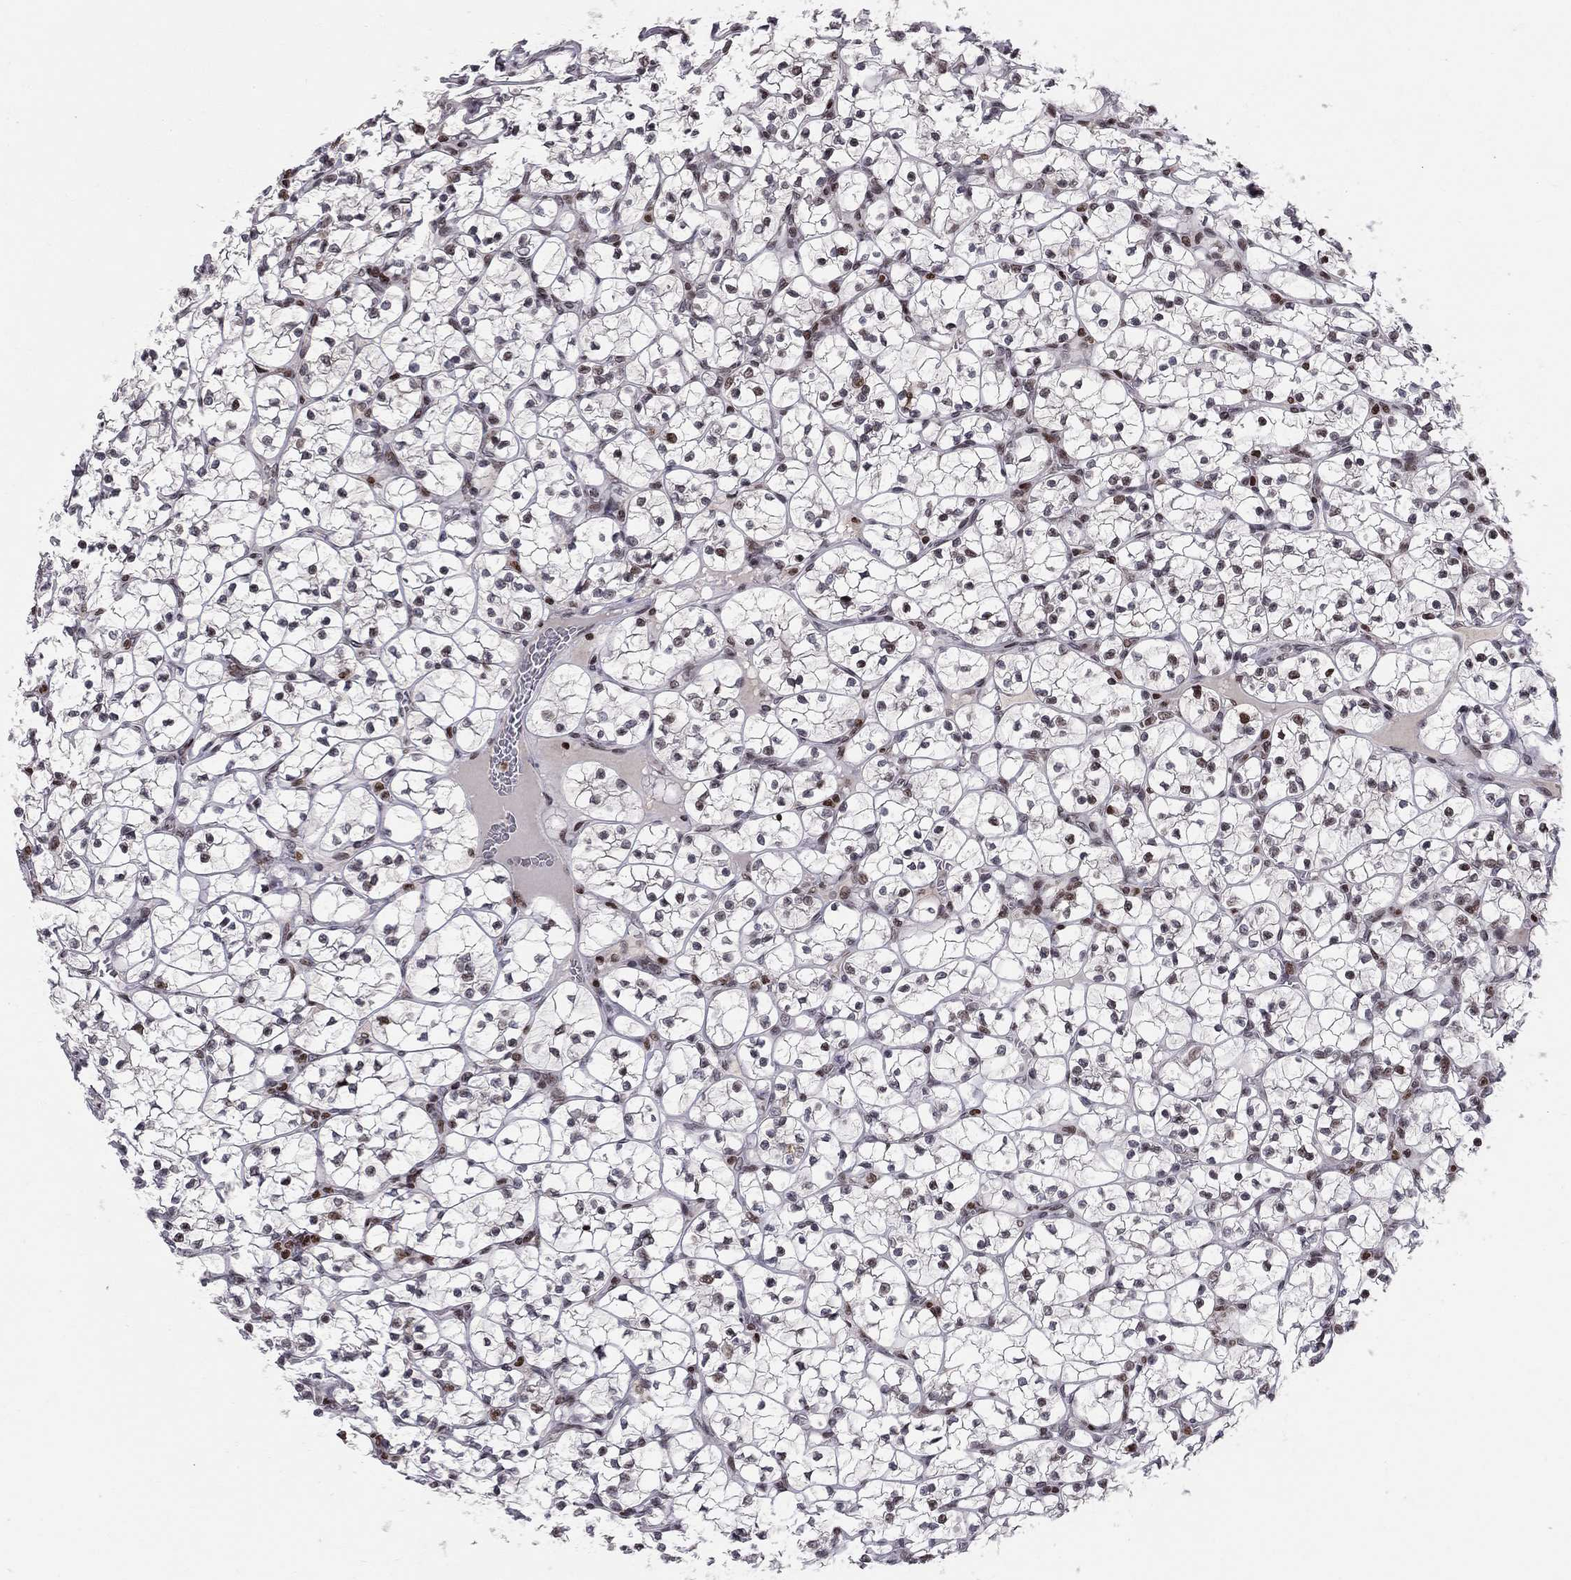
{"staining": {"intensity": "moderate", "quantity": "25%-75%", "location": "nuclear"}, "tissue": "renal cancer", "cell_type": "Tumor cells", "image_type": "cancer", "snomed": [{"axis": "morphology", "description": "Adenocarcinoma, NOS"}, {"axis": "topography", "description": "Kidney"}], "caption": "This micrograph demonstrates immunohistochemistry staining of human adenocarcinoma (renal), with medium moderate nuclear expression in about 25%-75% of tumor cells.", "gene": "RNASEH2C", "patient": {"sex": "female", "age": 89}}